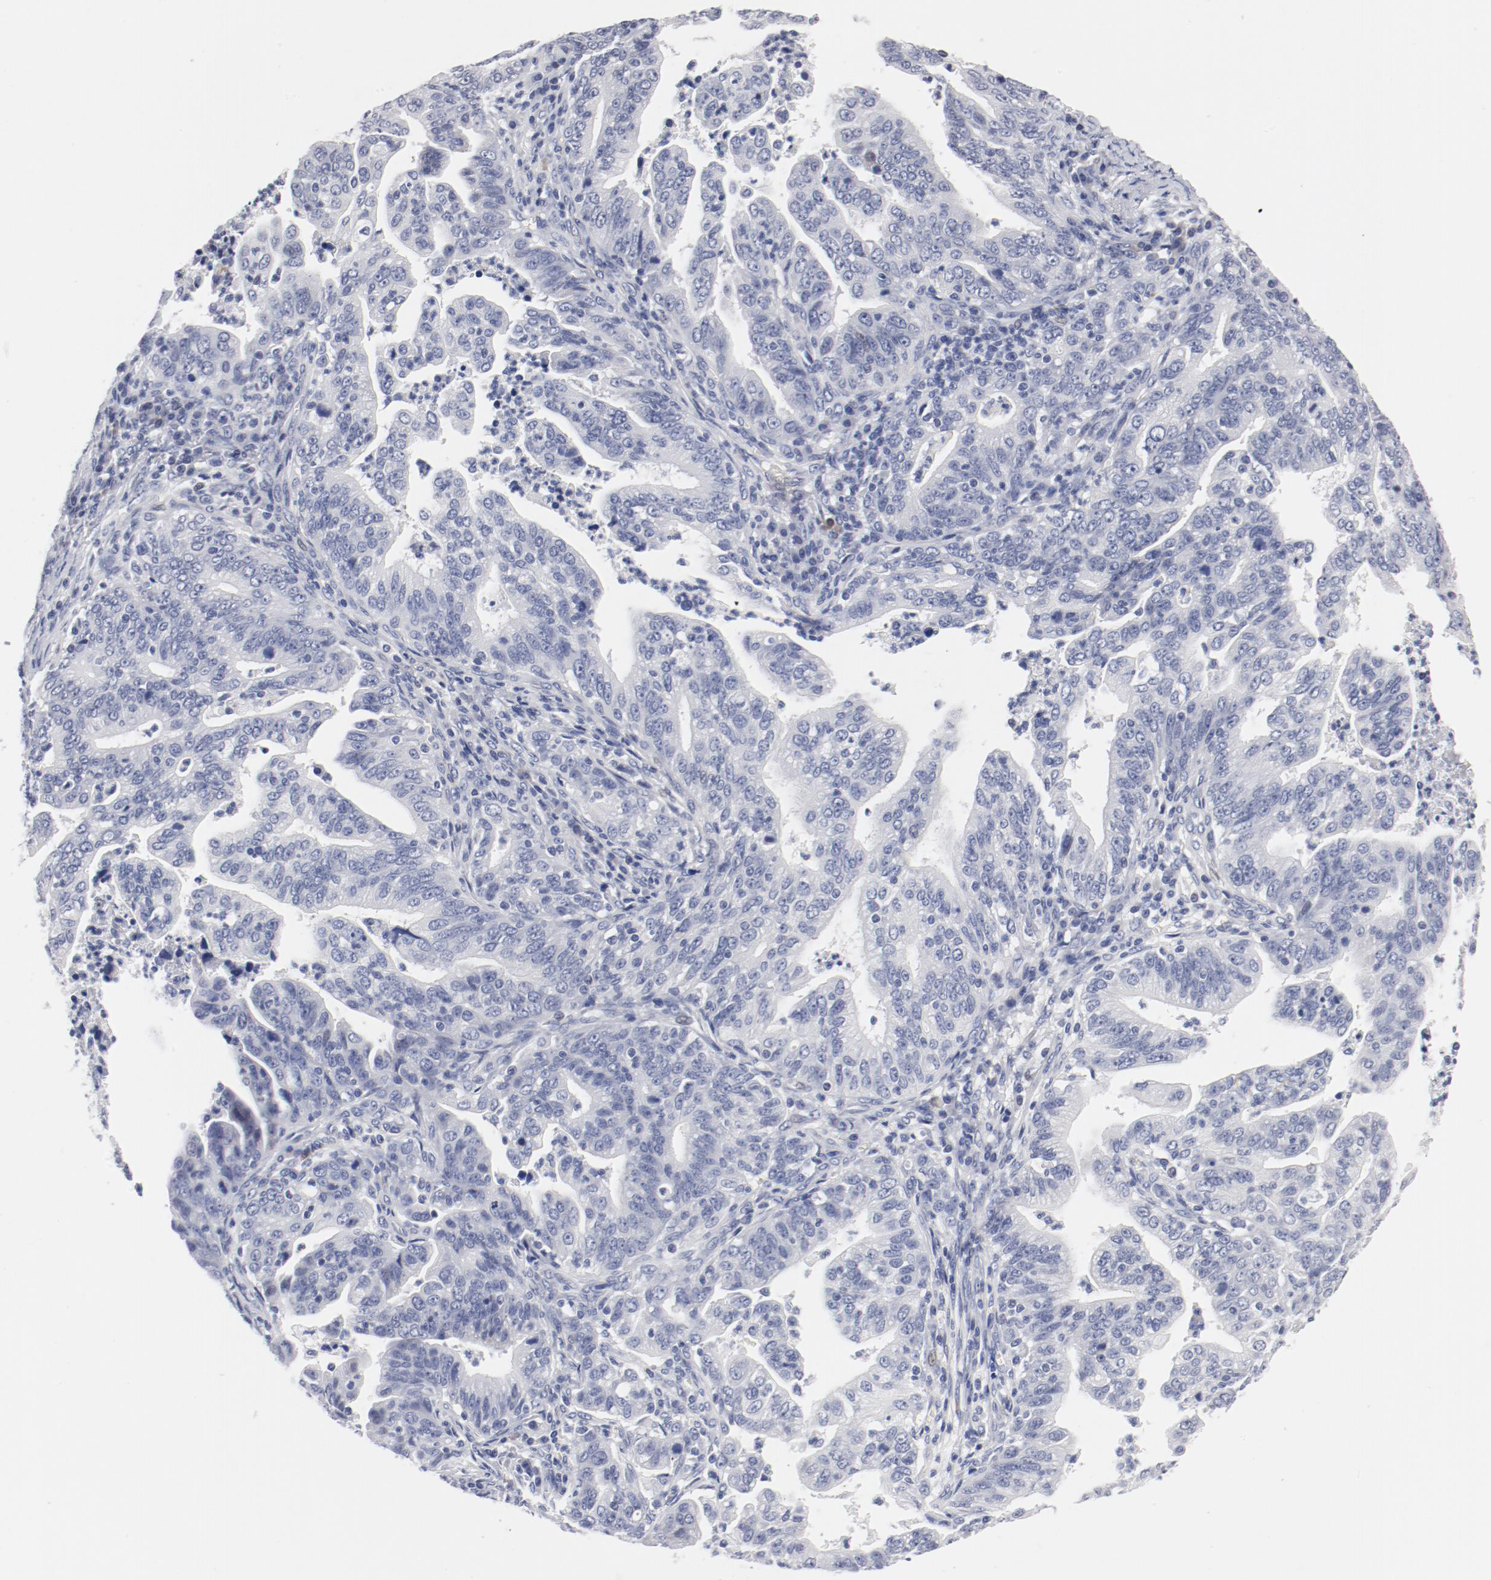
{"staining": {"intensity": "negative", "quantity": "none", "location": "none"}, "tissue": "stomach cancer", "cell_type": "Tumor cells", "image_type": "cancer", "snomed": [{"axis": "morphology", "description": "Adenocarcinoma, NOS"}, {"axis": "topography", "description": "Stomach, upper"}], "caption": "Tumor cells show no significant protein staining in stomach cancer.", "gene": "KCNK13", "patient": {"sex": "female", "age": 50}}